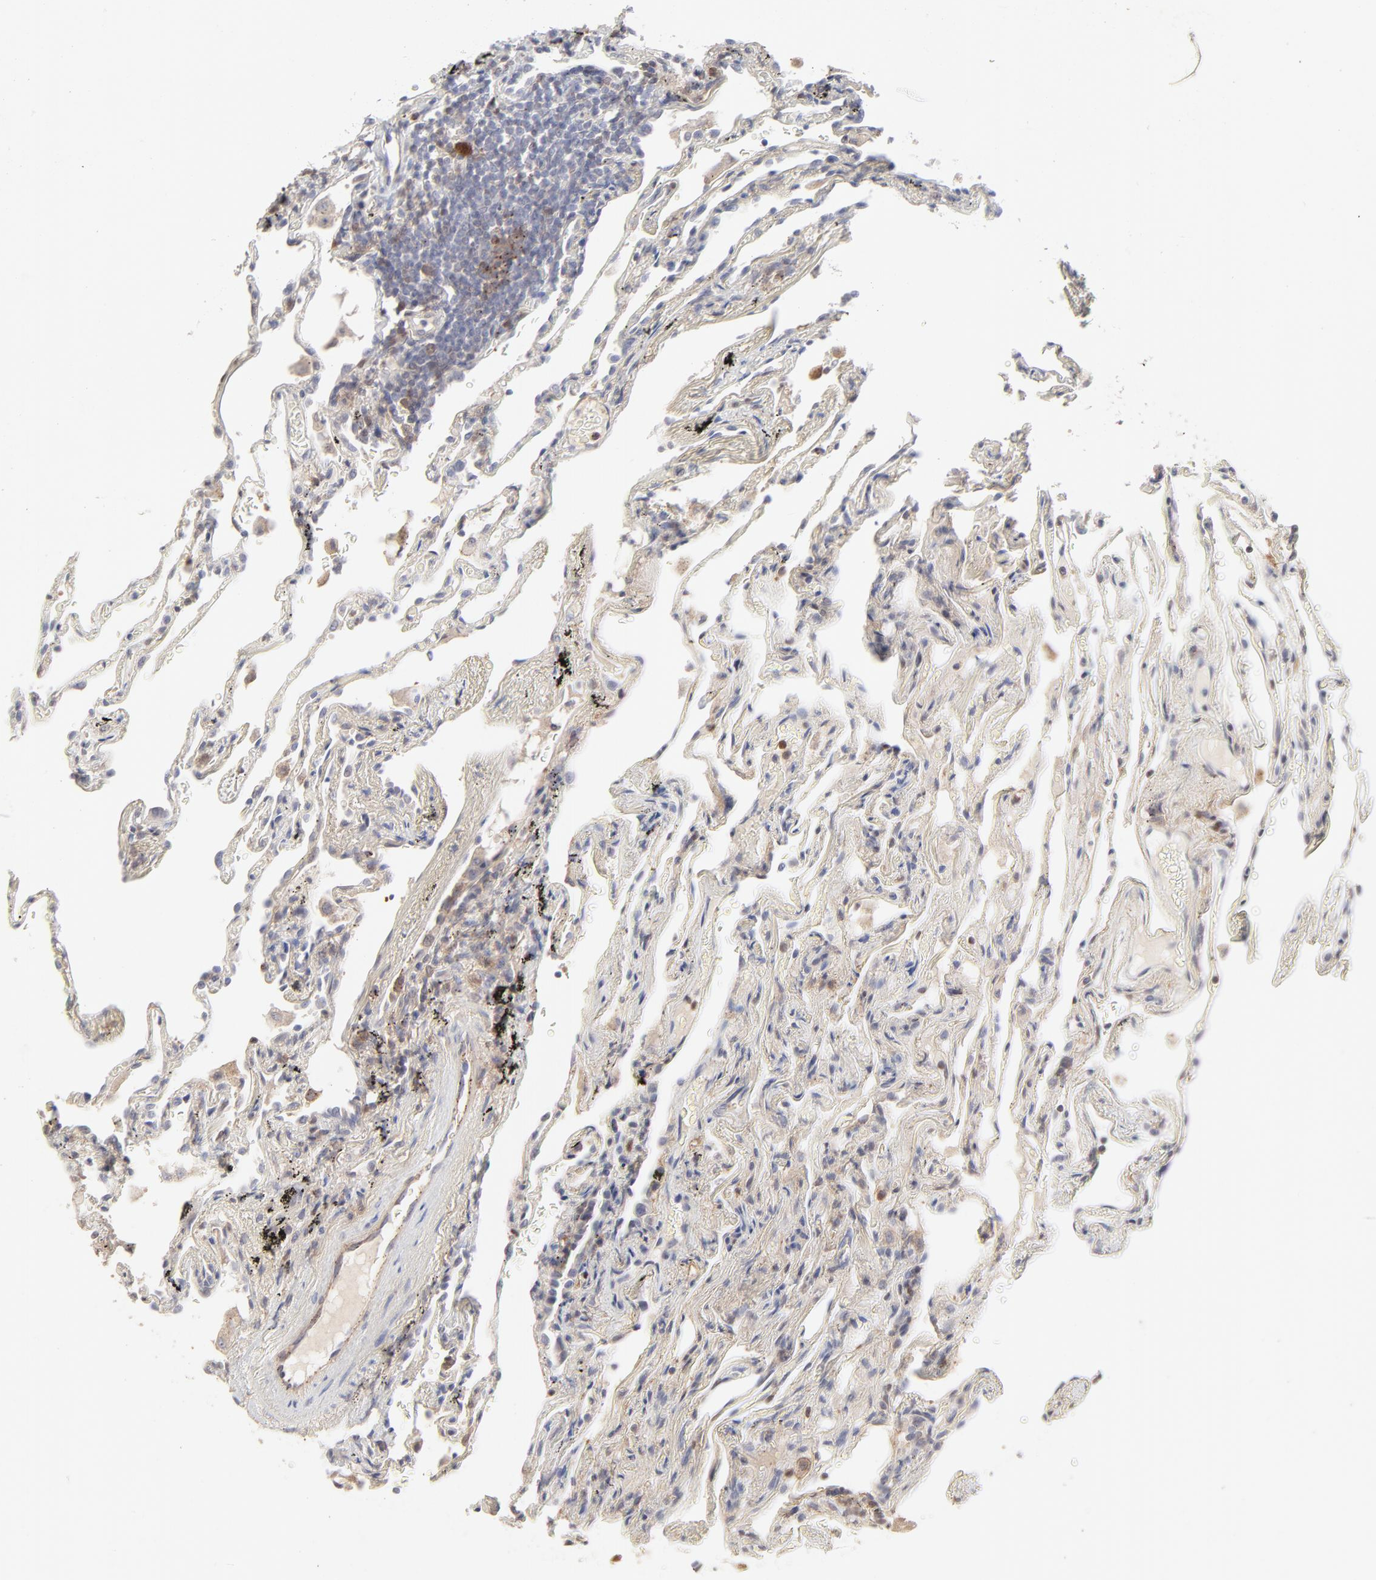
{"staining": {"intensity": "negative", "quantity": "none", "location": "none"}, "tissue": "lung", "cell_type": "Alveolar cells", "image_type": "normal", "snomed": [{"axis": "morphology", "description": "Normal tissue, NOS"}, {"axis": "morphology", "description": "Inflammation, NOS"}, {"axis": "topography", "description": "Lung"}], "caption": "Histopathology image shows no significant protein expression in alveolar cells of benign lung. (Brightfield microscopy of DAB immunohistochemistry at high magnification).", "gene": "CDK6", "patient": {"sex": "male", "age": 69}}